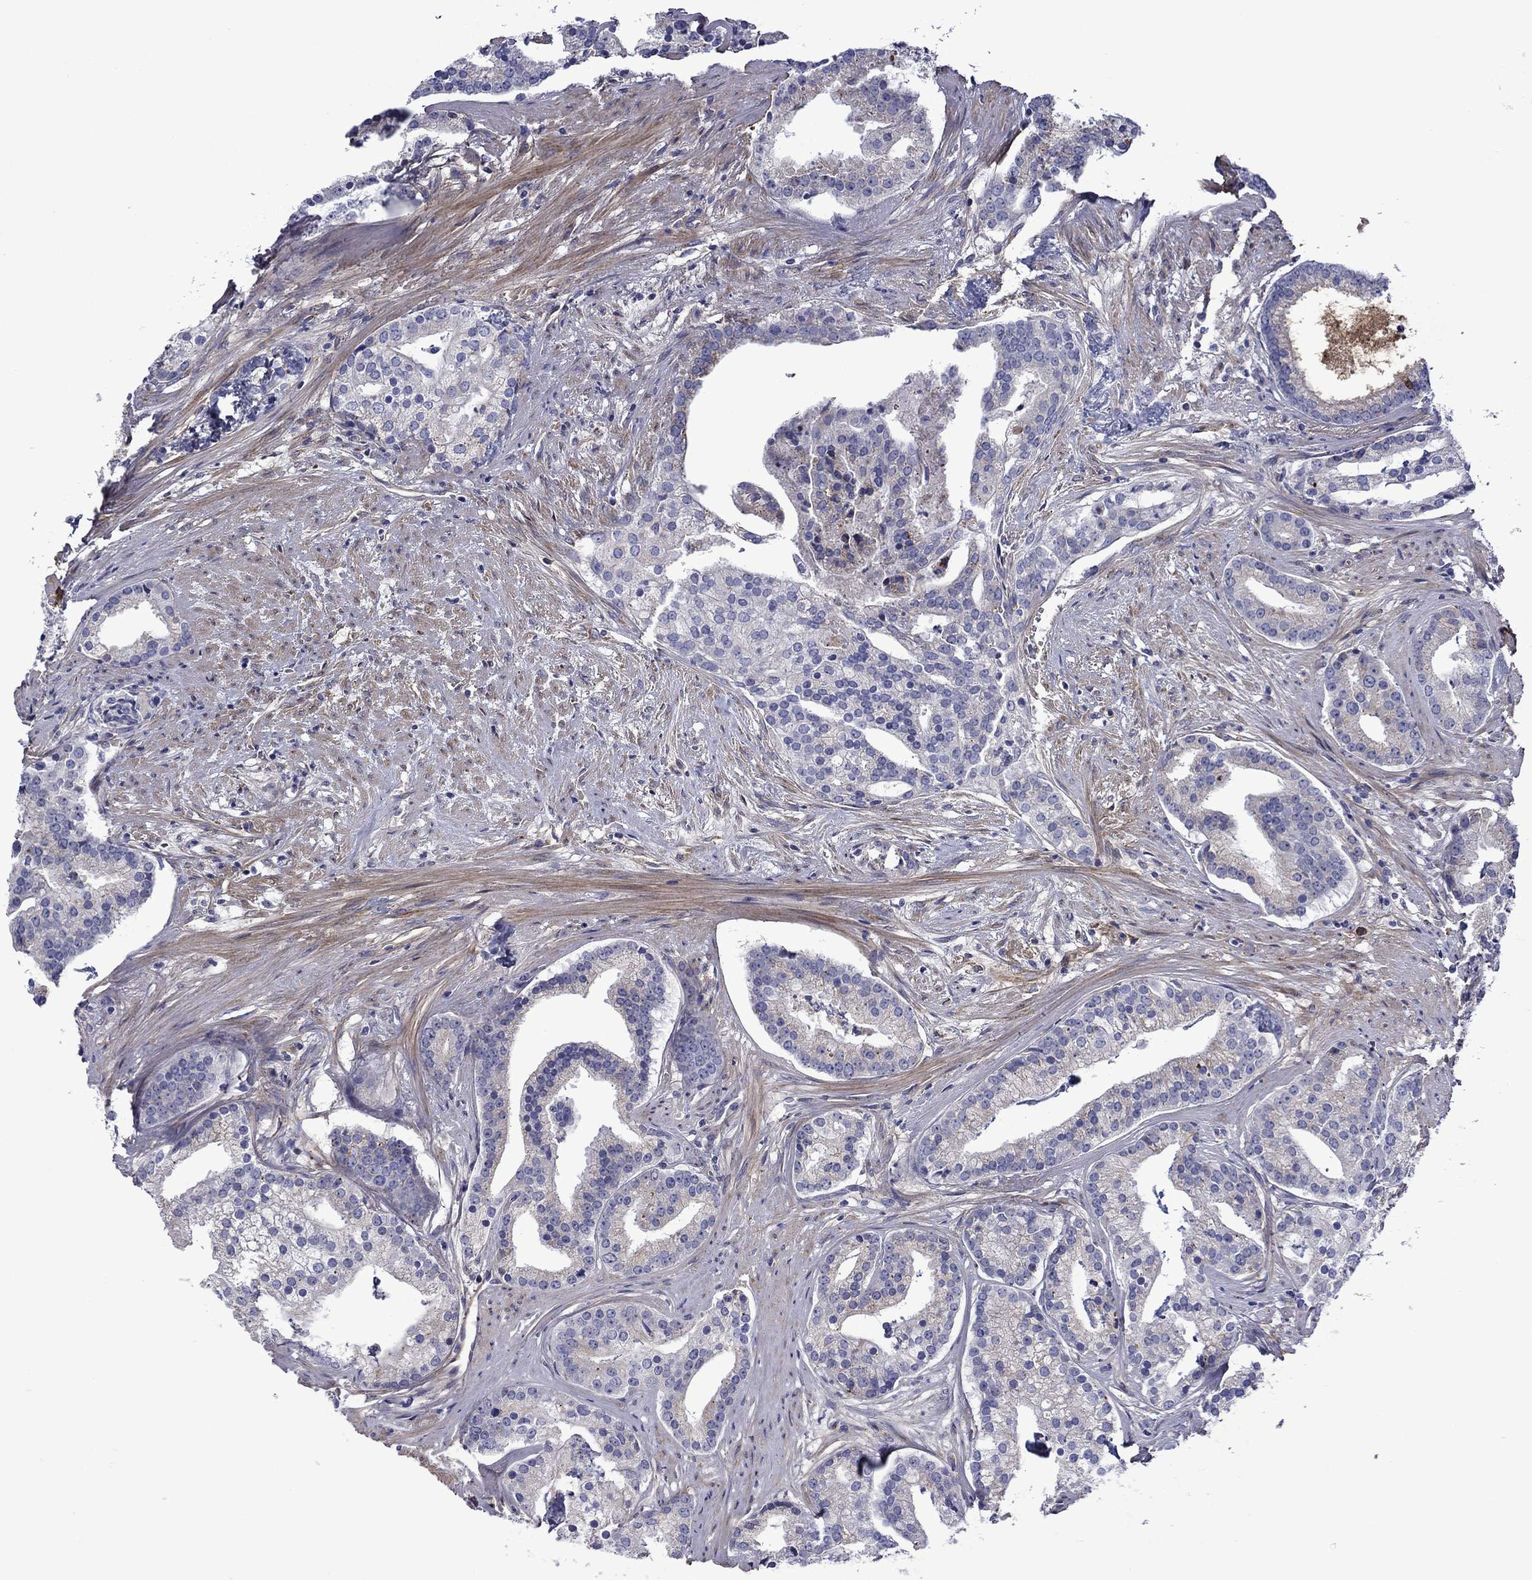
{"staining": {"intensity": "negative", "quantity": "none", "location": "none"}, "tissue": "prostate cancer", "cell_type": "Tumor cells", "image_type": "cancer", "snomed": [{"axis": "morphology", "description": "Adenocarcinoma, NOS"}, {"axis": "topography", "description": "Prostate and seminal vesicle, NOS"}, {"axis": "topography", "description": "Prostate"}], "caption": "A high-resolution photomicrograph shows IHC staining of prostate cancer, which reveals no significant staining in tumor cells. (DAB immunohistochemistry with hematoxylin counter stain).", "gene": "HSPG2", "patient": {"sex": "male", "age": 44}}